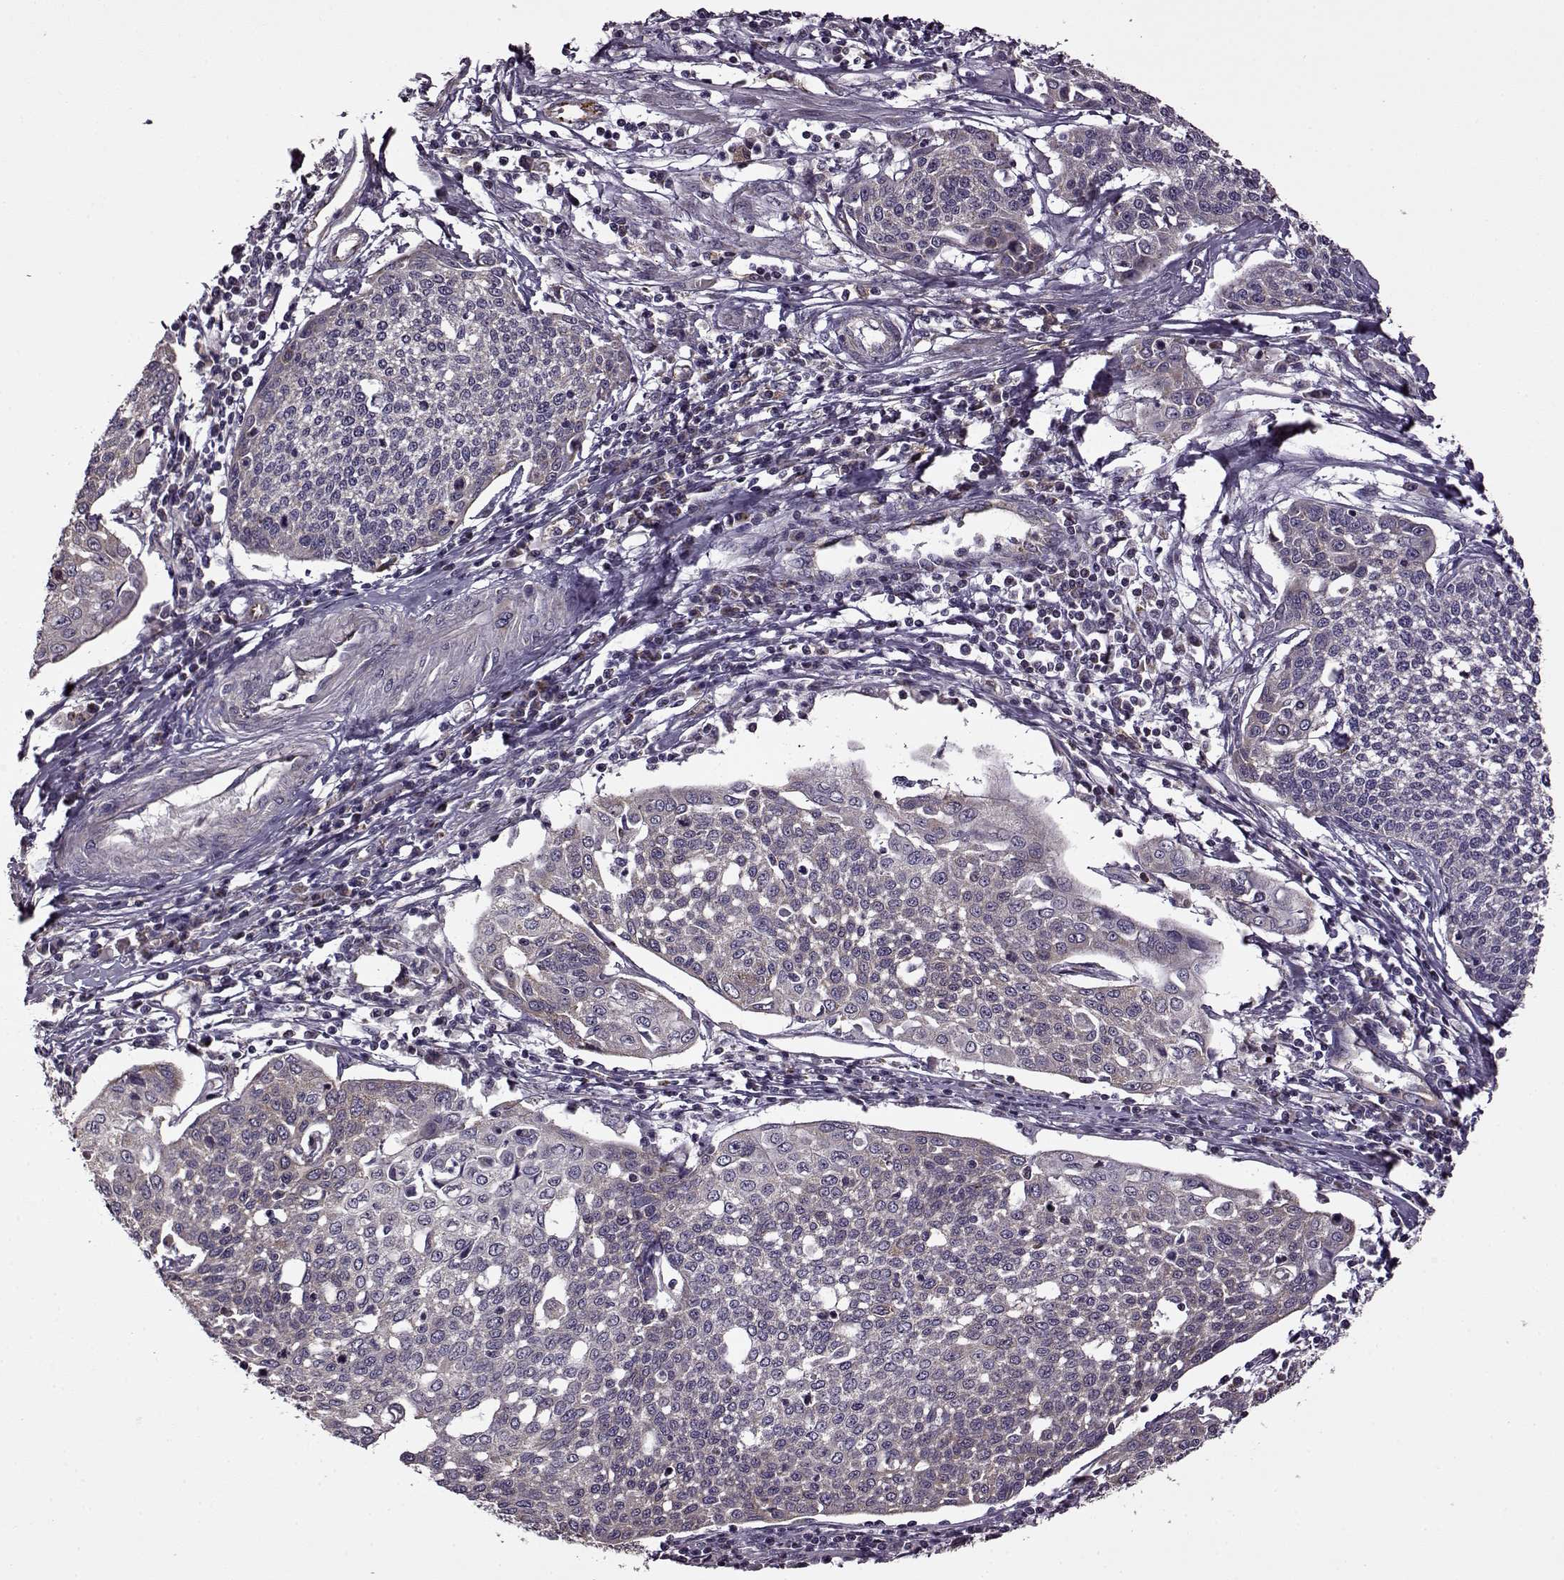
{"staining": {"intensity": "negative", "quantity": "none", "location": "none"}, "tissue": "cervical cancer", "cell_type": "Tumor cells", "image_type": "cancer", "snomed": [{"axis": "morphology", "description": "Squamous cell carcinoma, NOS"}, {"axis": "topography", "description": "Cervix"}], "caption": "The IHC histopathology image has no significant expression in tumor cells of cervical cancer (squamous cell carcinoma) tissue.", "gene": "MTSS1", "patient": {"sex": "female", "age": 34}}